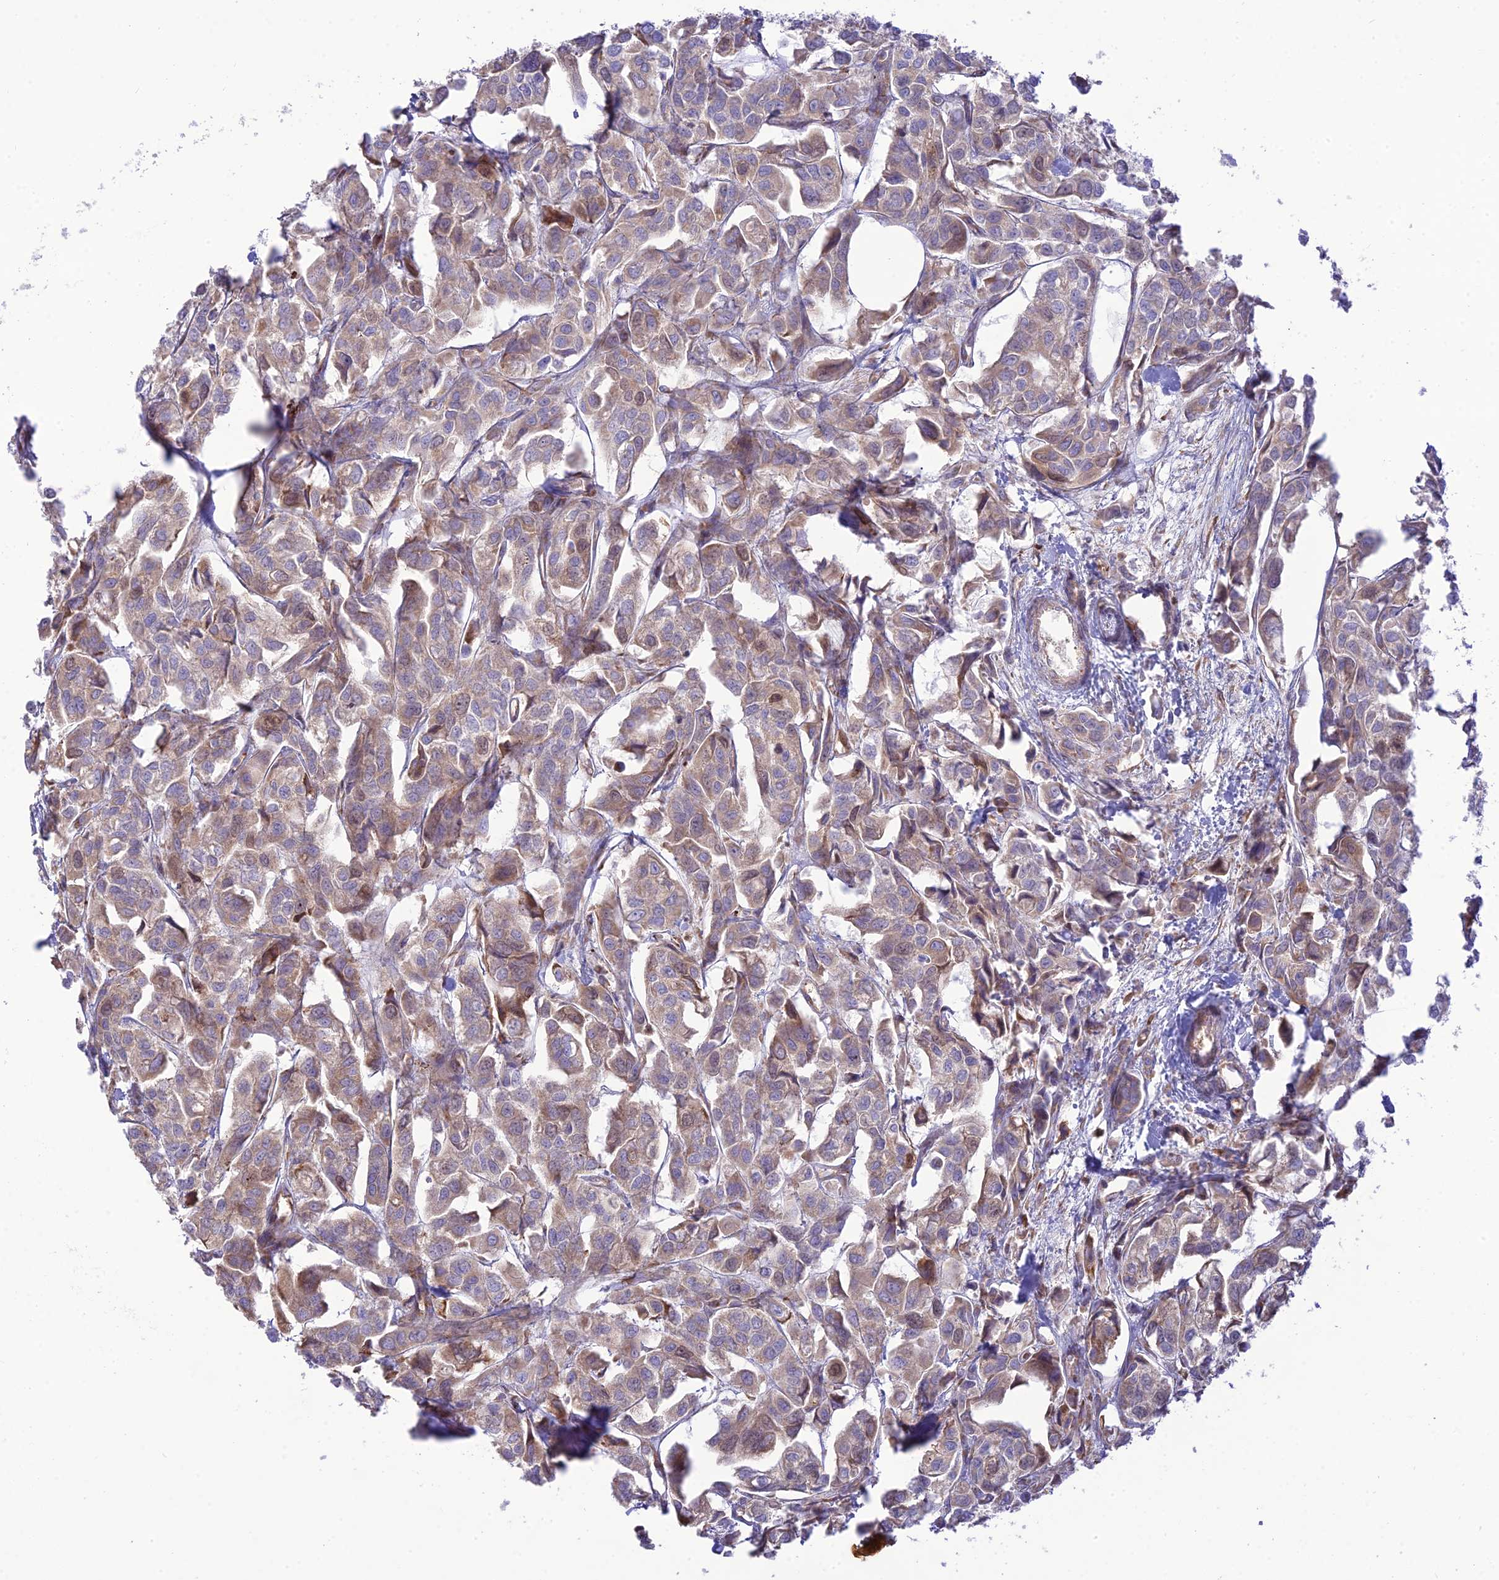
{"staining": {"intensity": "weak", "quantity": "25%-75%", "location": "cytoplasmic/membranous"}, "tissue": "urothelial cancer", "cell_type": "Tumor cells", "image_type": "cancer", "snomed": [{"axis": "morphology", "description": "Urothelial carcinoma, High grade"}, {"axis": "topography", "description": "Urinary bladder"}], "caption": "Urothelial cancer was stained to show a protein in brown. There is low levels of weak cytoplasmic/membranous expression in approximately 25%-75% of tumor cells.", "gene": "PIMREG", "patient": {"sex": "male", "age": 67}}